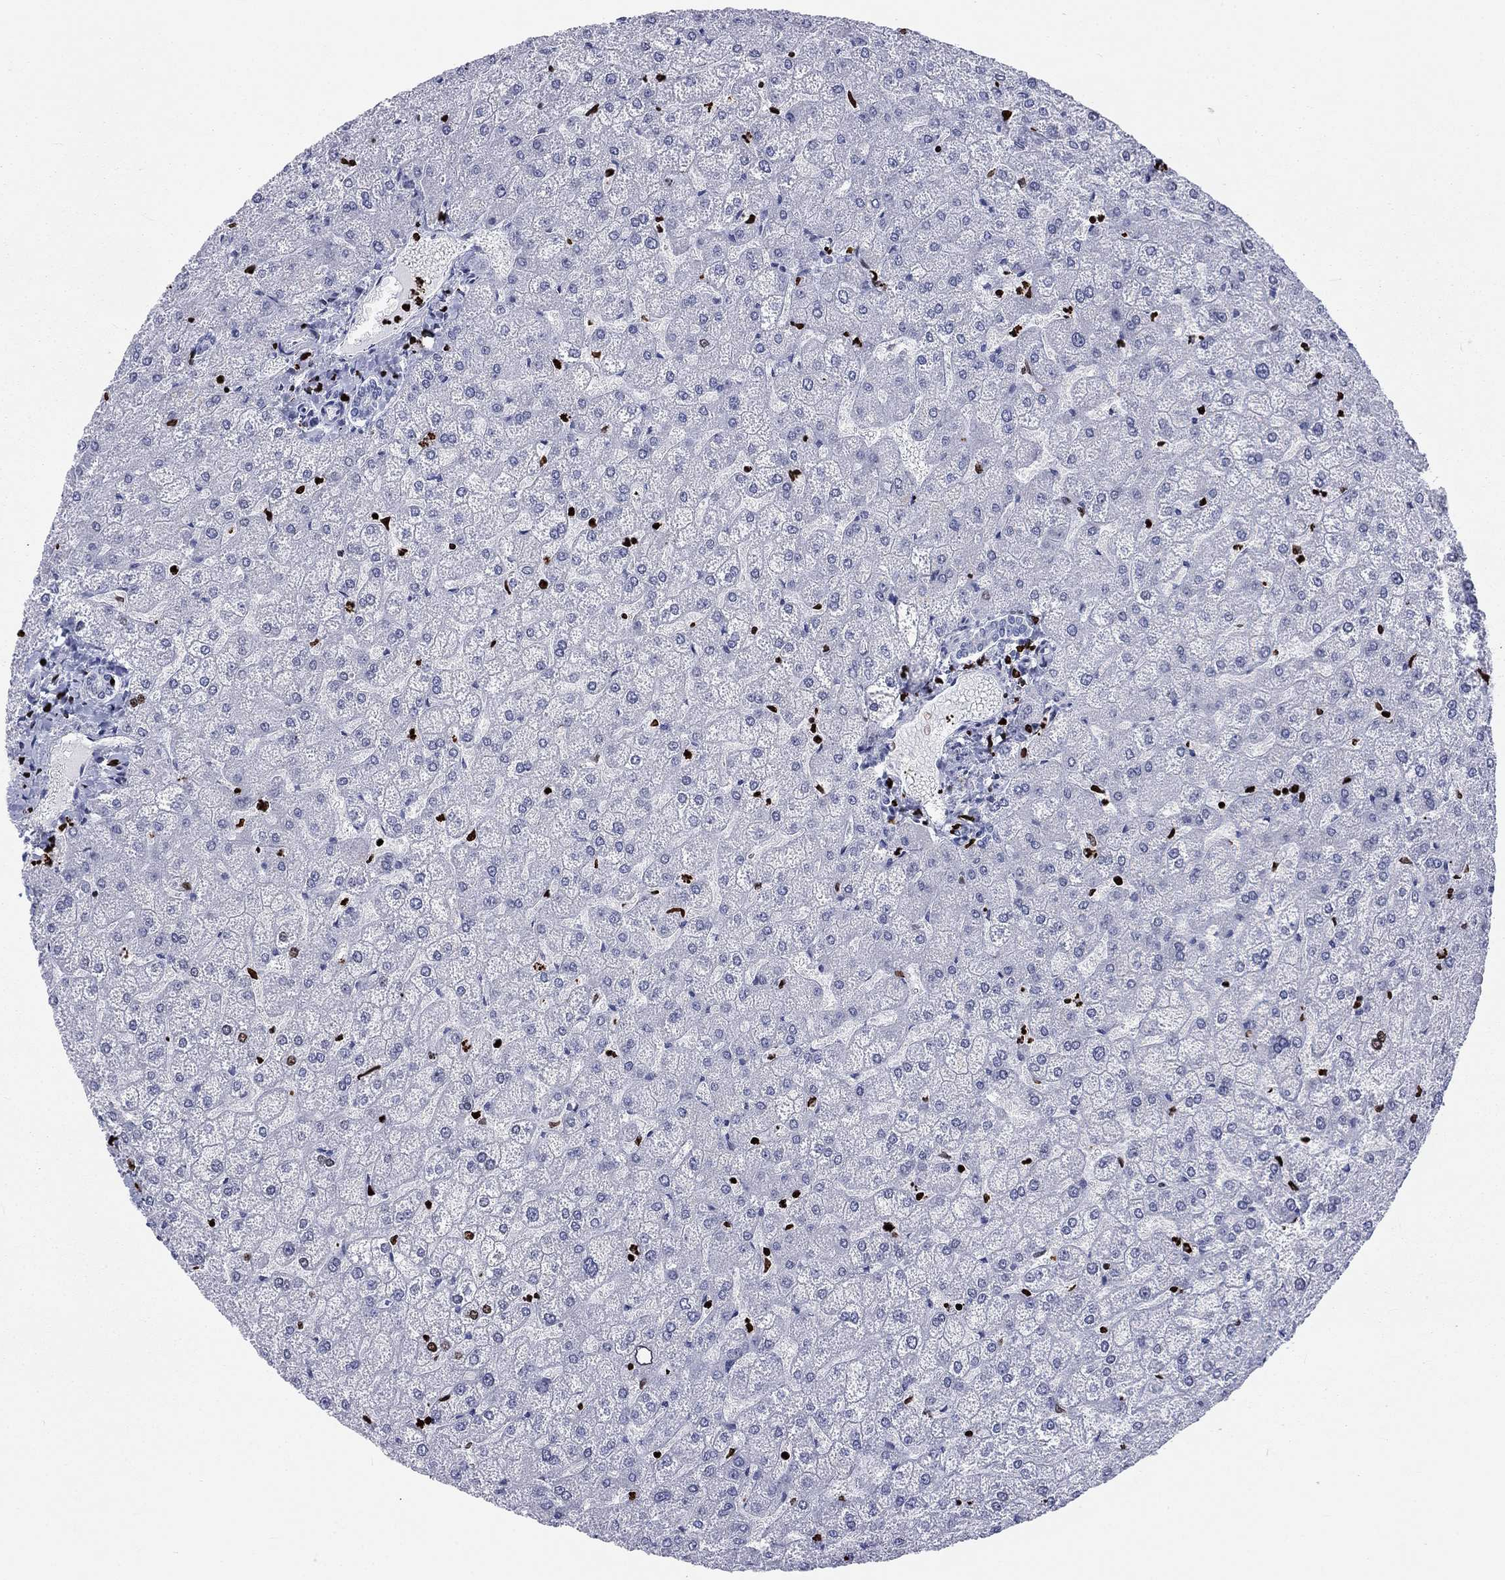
{"staining": {"intensity": "negative", "quantity": "none", "location": "none"}, "tissue": "liver", "cell_type": "Cholangiocytes", "image_type": "normal", "snomed": [{"axis": "morphology", "description": "Normal tissue, NOS"}, {"axis": "topography", "description": "Liver"}], "caption": "Human liver stained for a protein using IHC demonstrates no positivity in cholangiocytes.", "gene": "H1", "patient": {"sex": "female", "age": 32}}